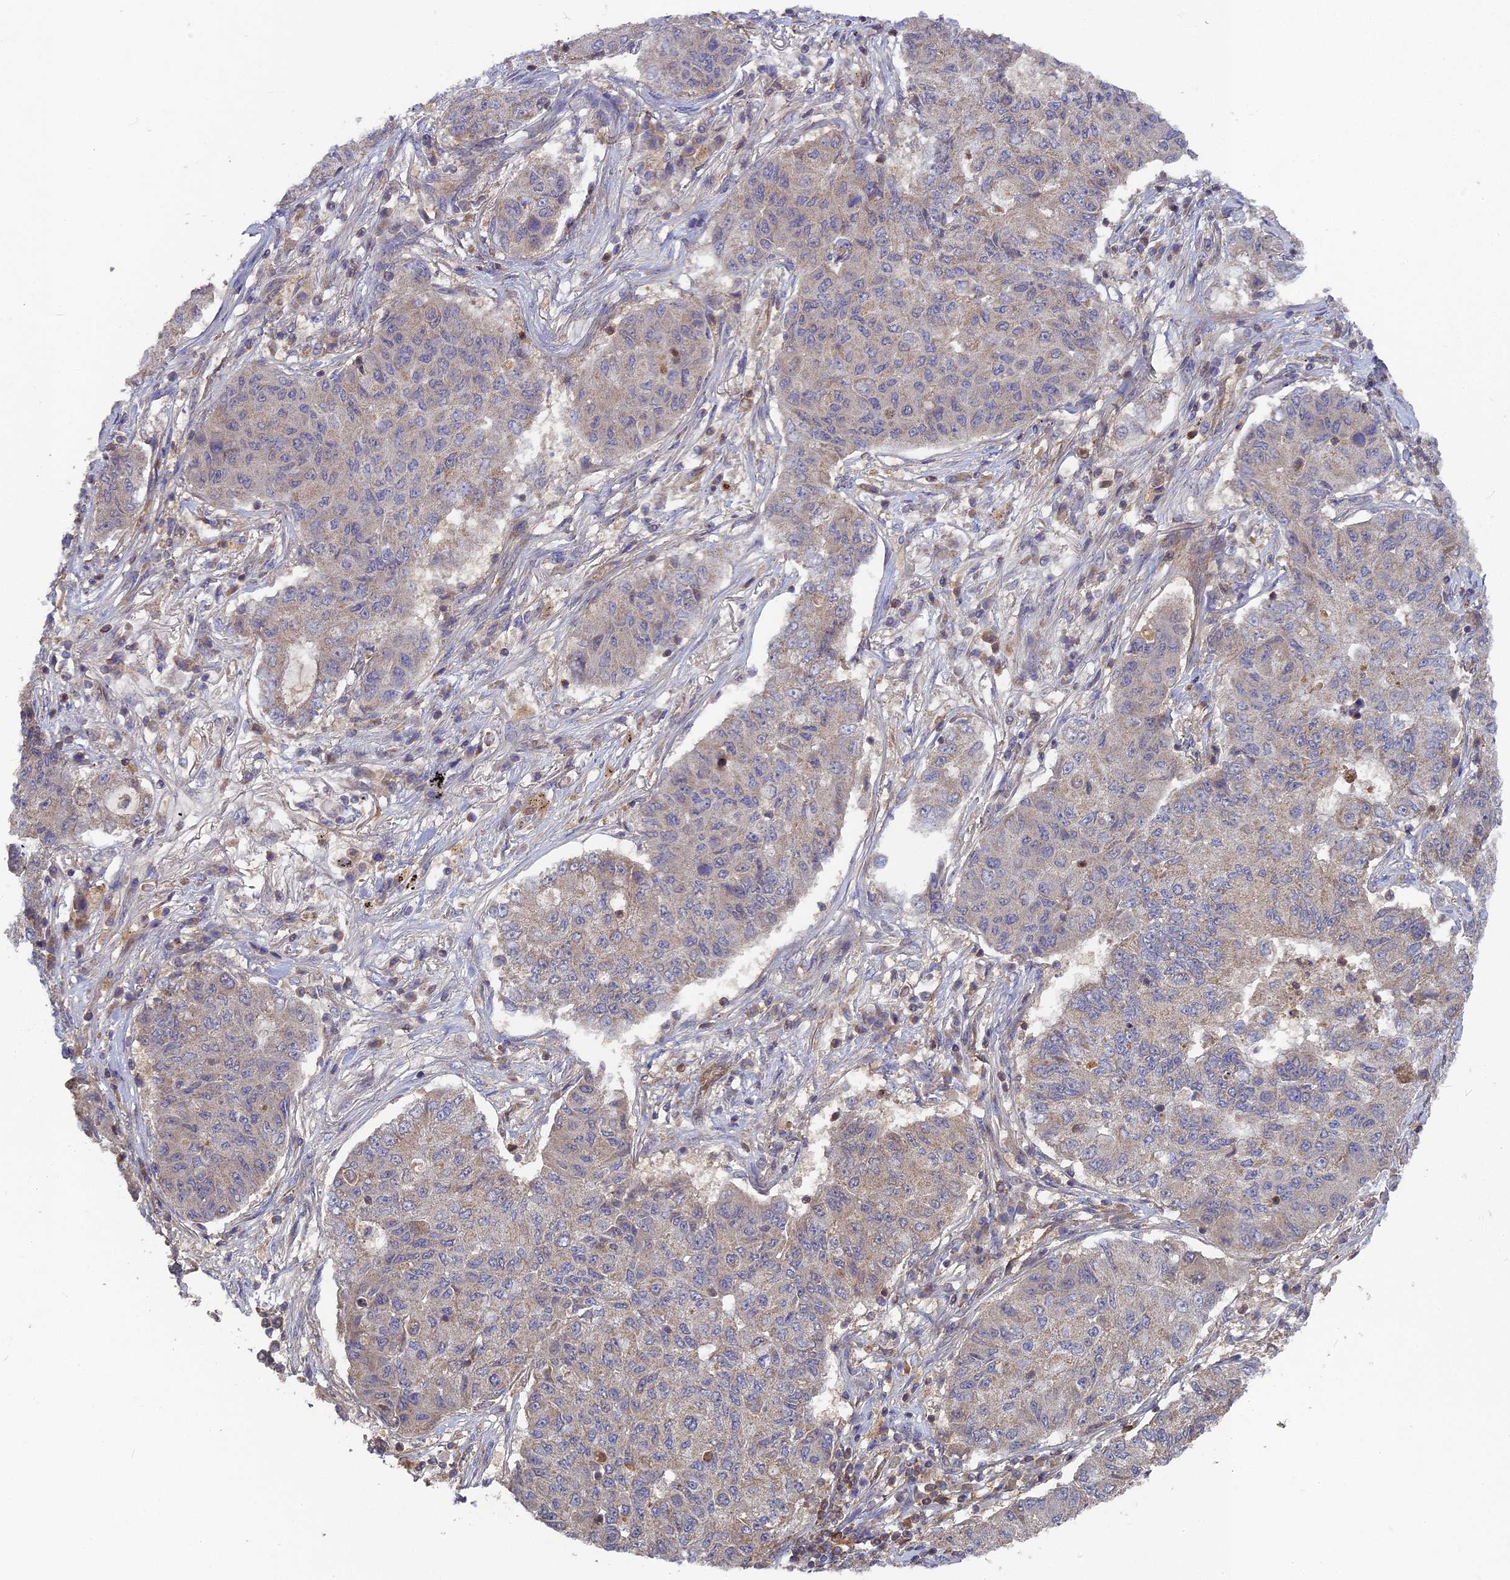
{"staining": {"intensity": "weak", "quantity": "25%-75%", "location": "cytoplasmic/membranous"}, "tissue": "lung cancer", "cell_type": "Tumor cells", "image_type": "cancer", "snomed": [{"axis": "morphology", "description": "Squamous cell carcinoma, NOS"}, {"axis": "topography", "description": "Lung"}], "caption": "This is a photomicrograph of immunohistochemistry staining of lung squamous cell carcinoma, which shows weak positivity in the cytoplasmic/membranous of tumor cells.", "gene": "RPIA", "patient": {"sex": "male", "age": 74}}